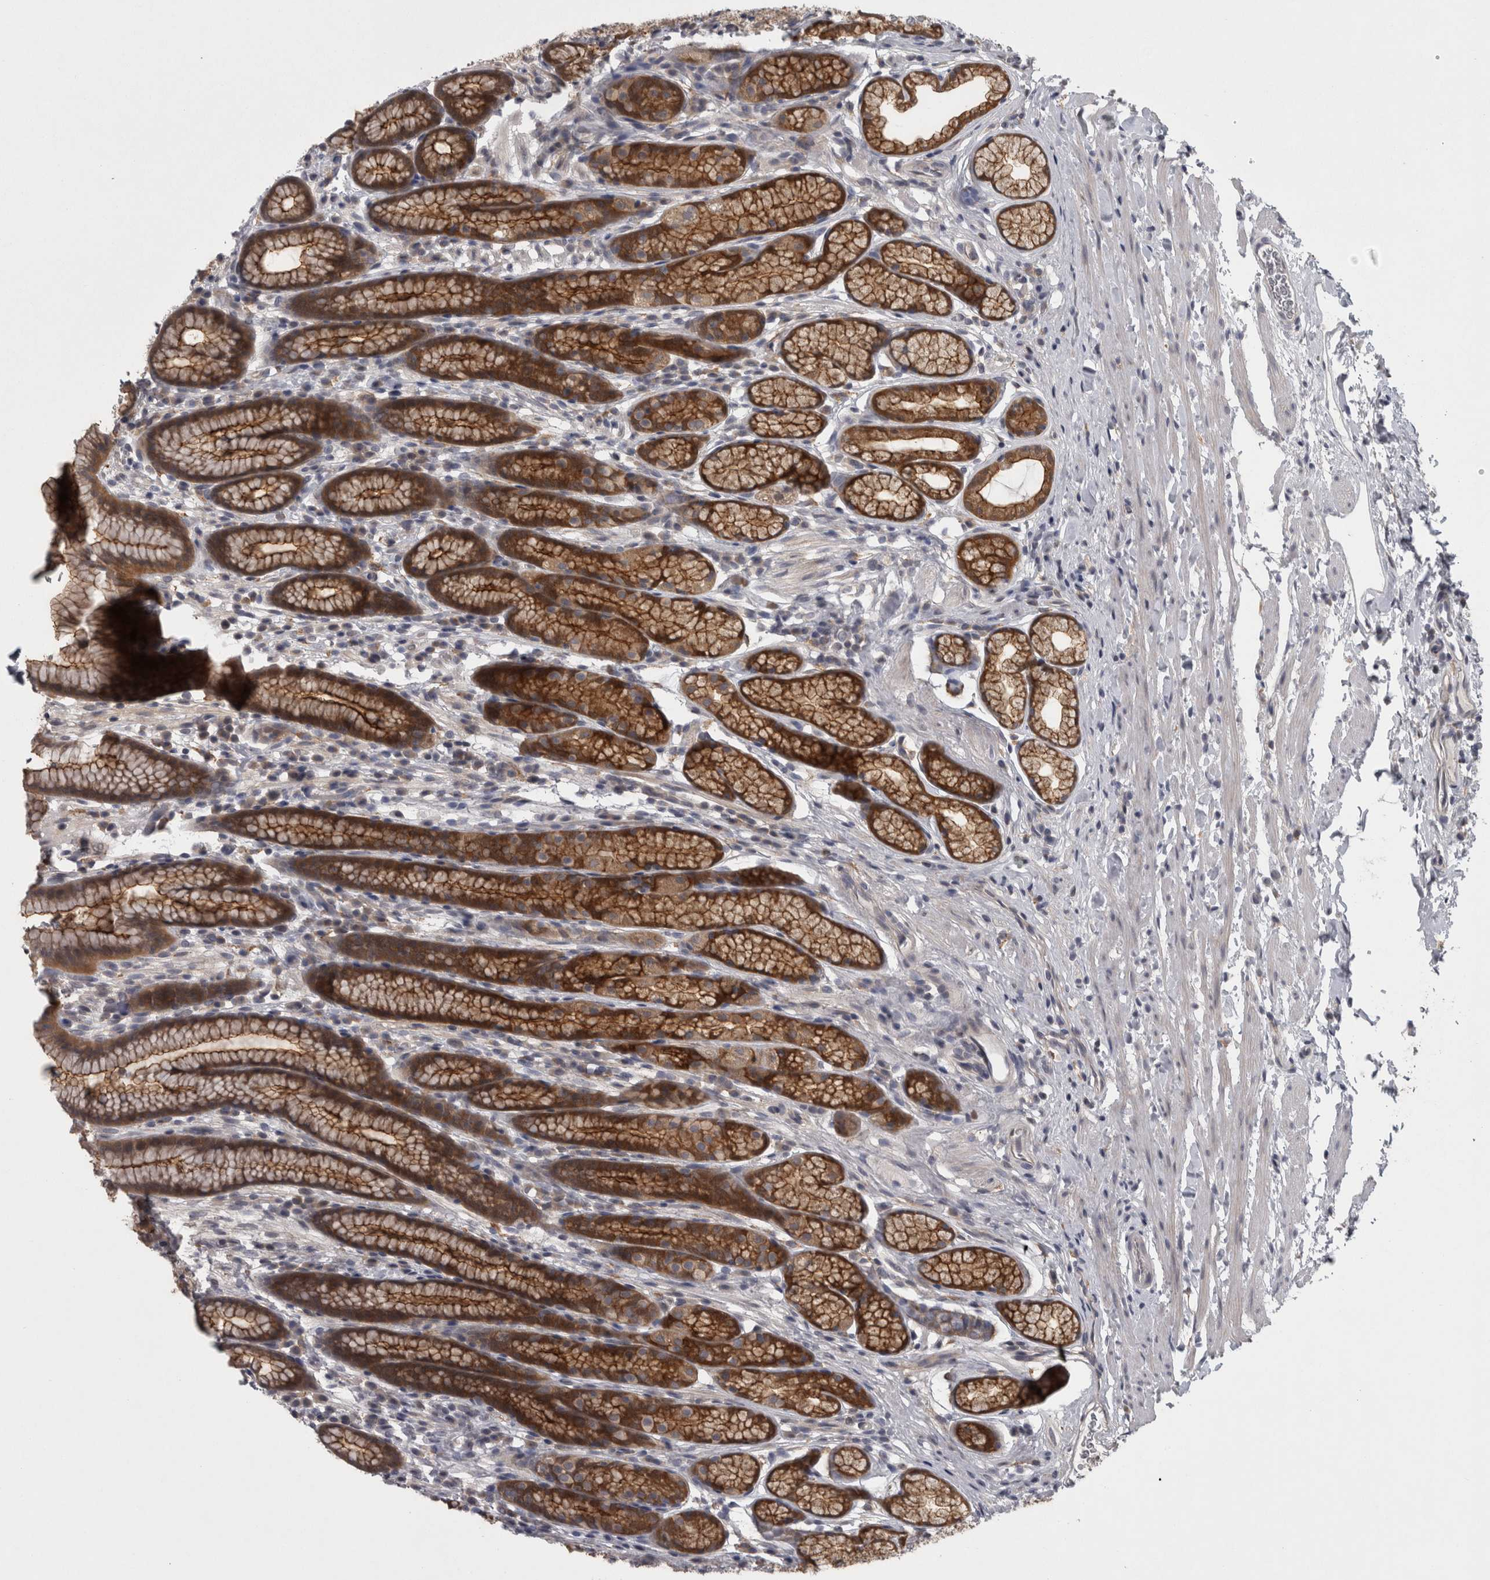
{"staining": {"intensity": "strong", "quantity": "25%-75%", "location": "cytoplasmic/membranous"}, "tissue": "stomach", "cell_type": "Glandular cells", "image_type": "normal", "snomed": [{"axis": "morphology", "description": "Normal tissue, NOS"}, {"axis": "topography", "description": "Stomach"}], "caption": "The photomicrograph displays immunohistochemical staining of benign stomach. There is strong cytoplasmic/membranous positivity is seen in approximately 25%-75% of glandular cells. (IHC, brightfield microscopy, high magnification).", "gene": "PRKCI", "patient": {"sex": "male", "age": 42}}